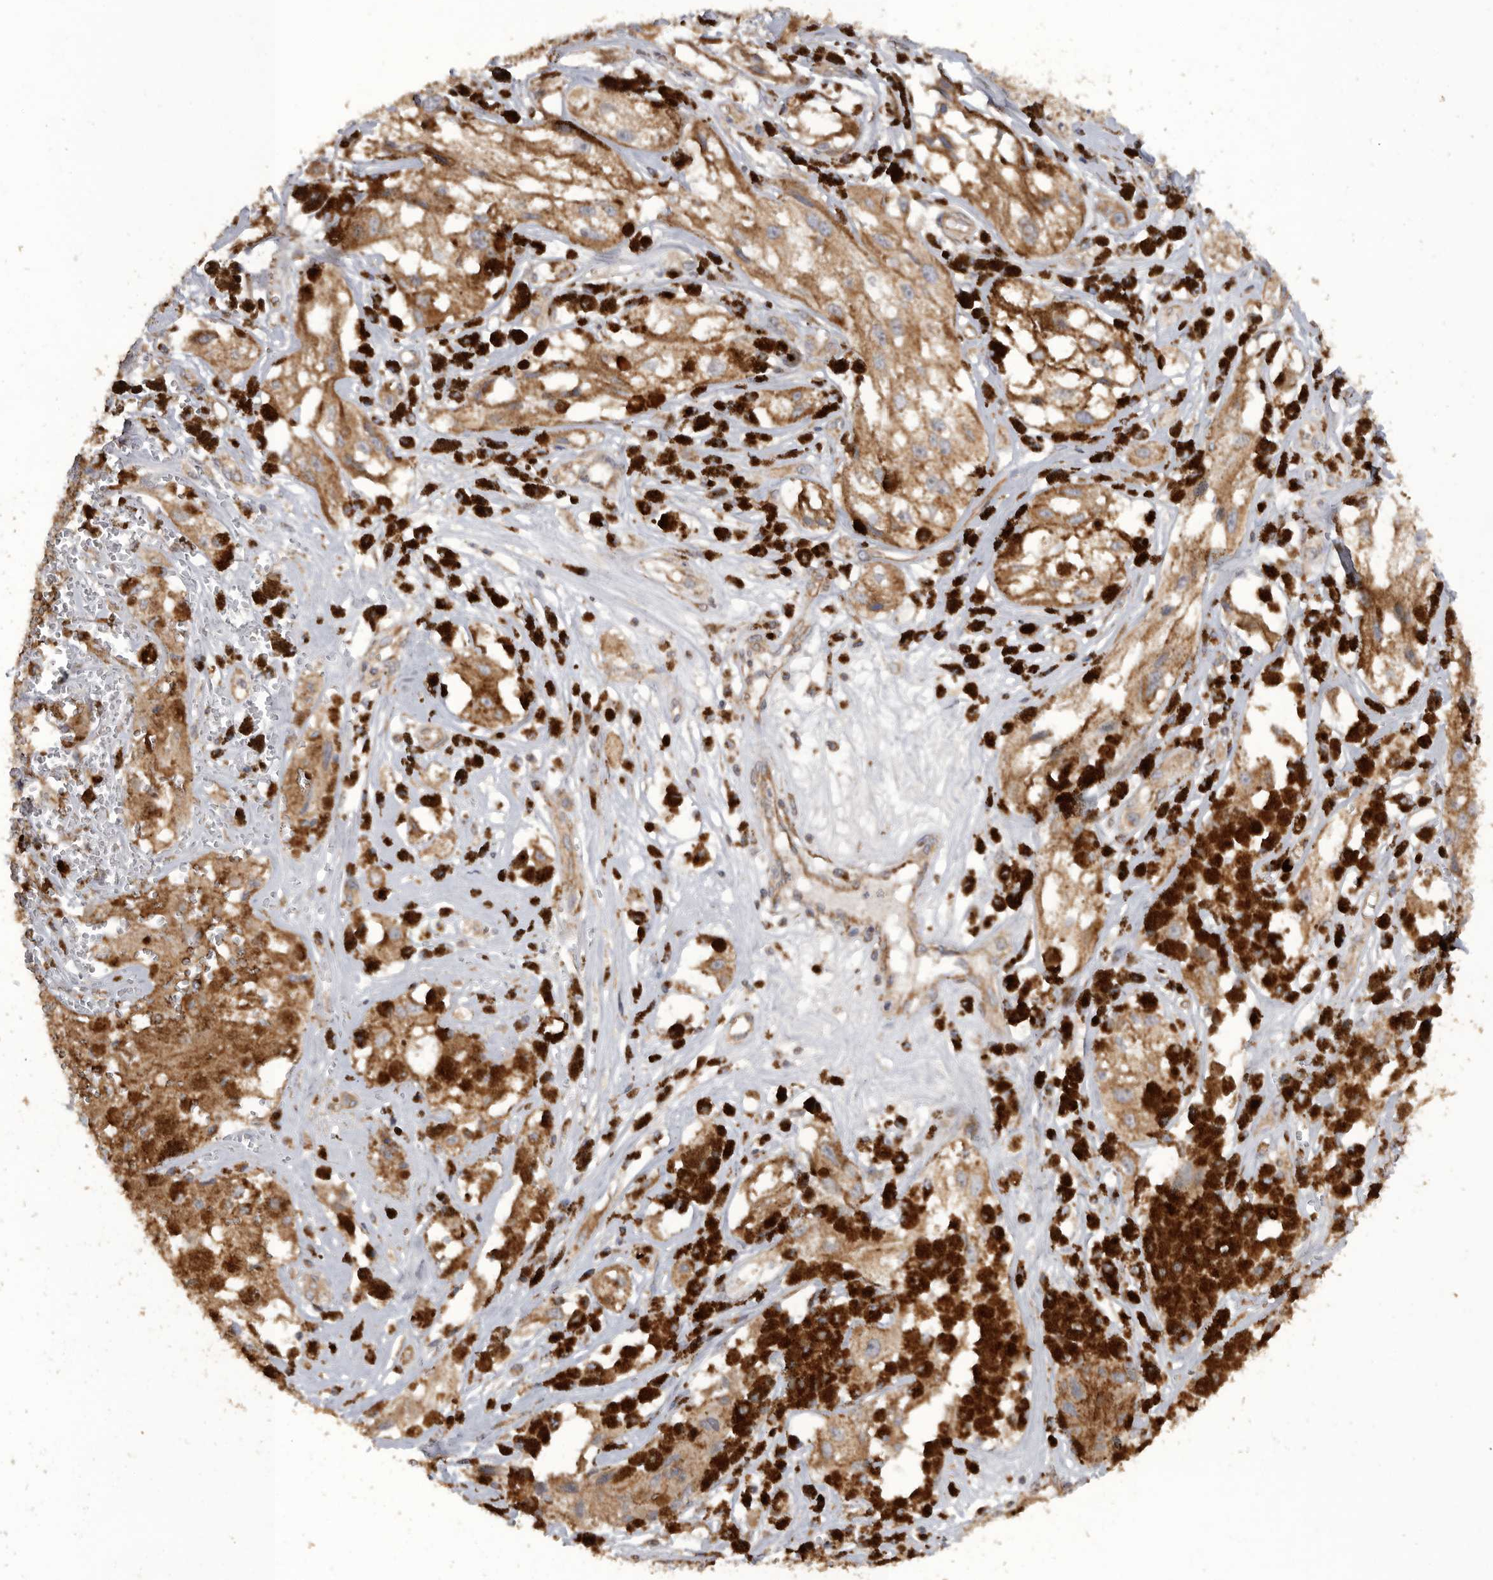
{"staining": {"intensity": "negative", "quantity": "none", "location": "none"}, "tissue": "melanoma", "cell_type": "Tumor cells", "image_type": "cancer", "snomed": [{"axis": "morphology", "description": "Malignant melanoma, NOS"}, {"axis": "topography", "description": "Skin"}], "caption": "High magnification brightfield microscopy of malignant melanoma stained with DAB (brown) and counterstained with hematoxylin (blue): tumor cells show no significant expression.", "gene": "PODXL2", "patient": {"sex": "male", "age": 88}}